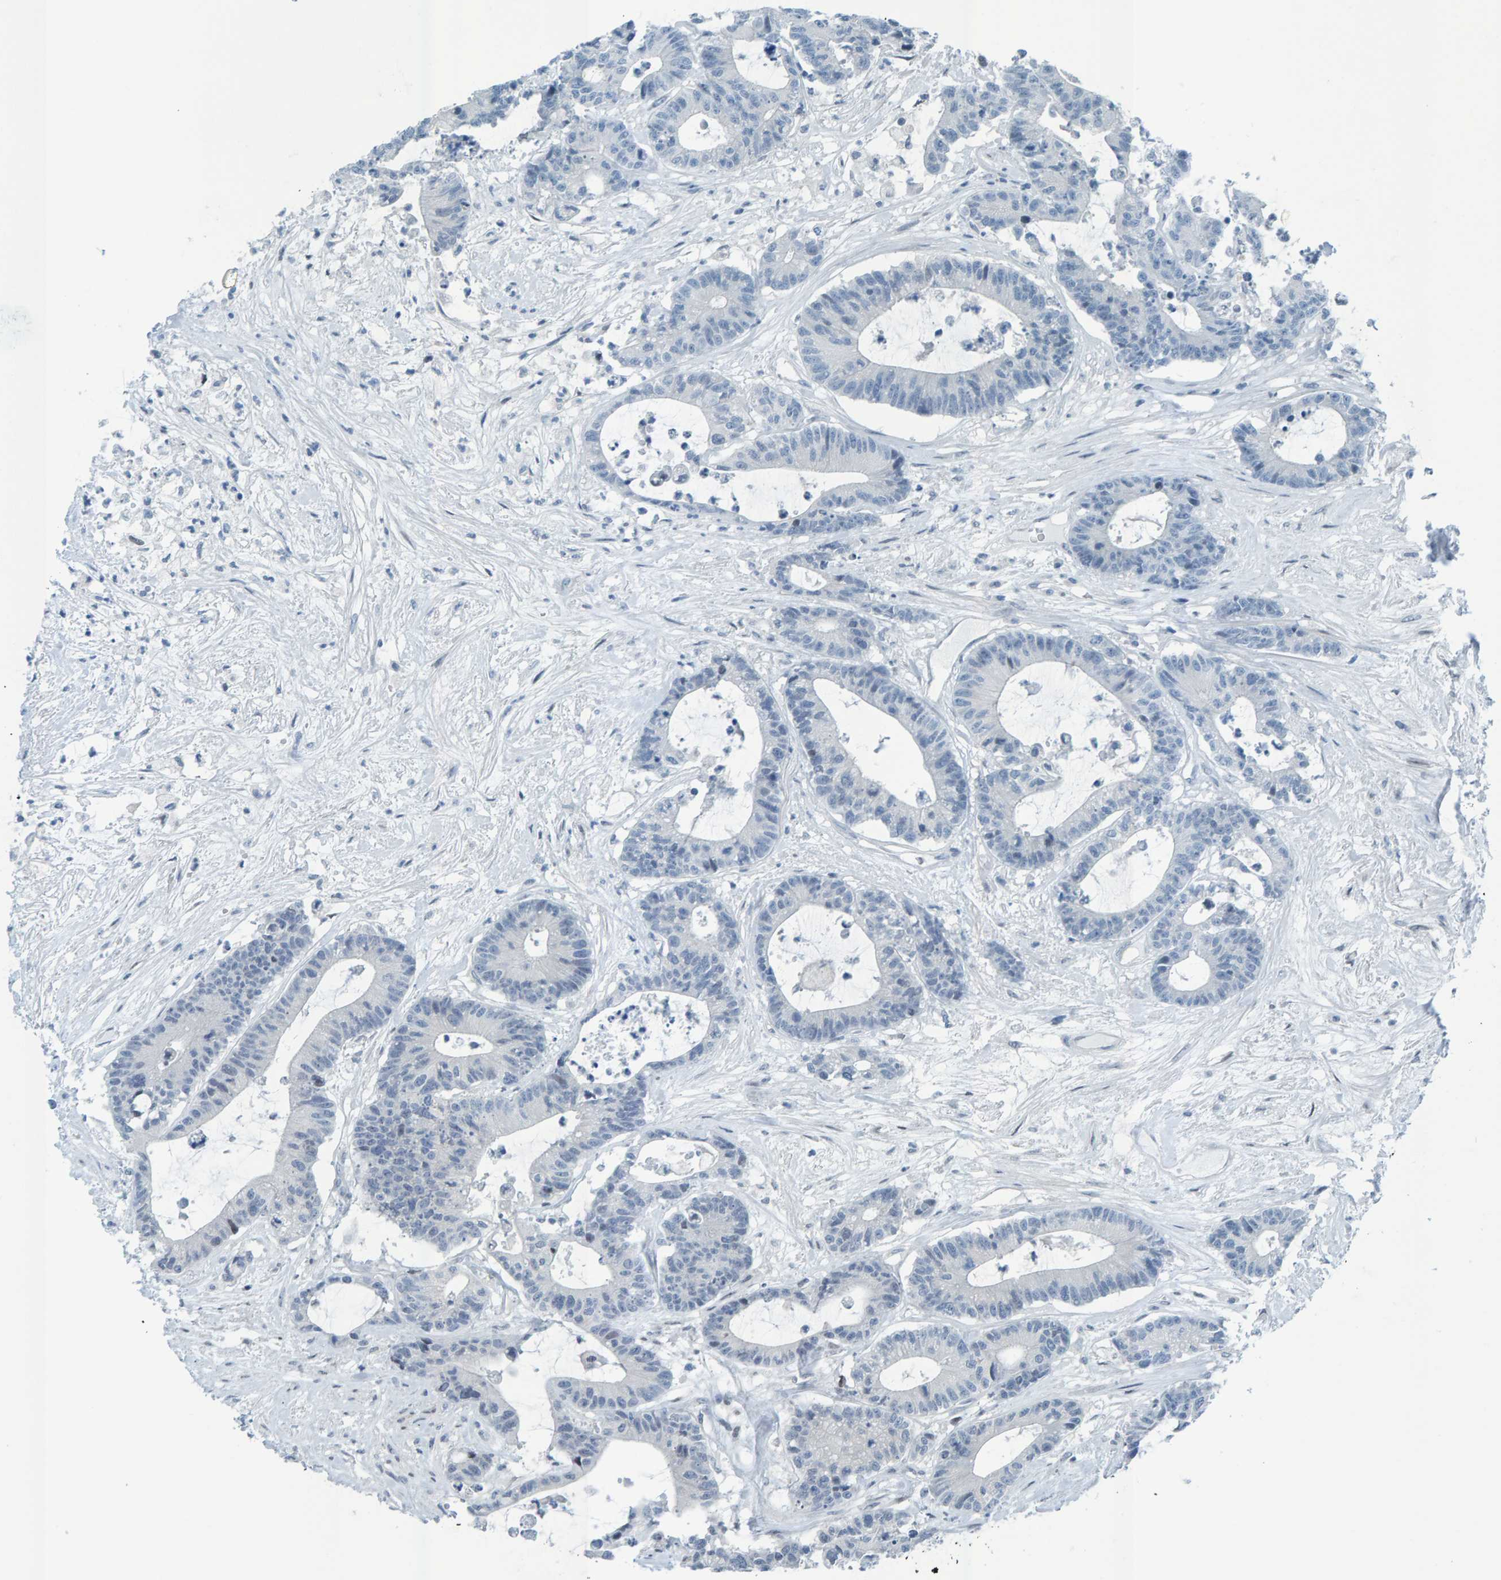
{"staining": {"intensity": "negative", "quantity": "none", "location": "none"}, "tissue": "colorectal cancer", "cell_type": "Tumor cells", "image_type": "cancer", "snomed": [{"axis": "morphology", "description": "Adenocarcinoma, NOS"}, {"axis": "topography", "description": "Colon"}], "caption": "Colorectal cancer was stained to show a protein in brown. There is no significant expression in tumor cells.", "gene": "CNP", "patient": {"sex": "female", "age": 84}}